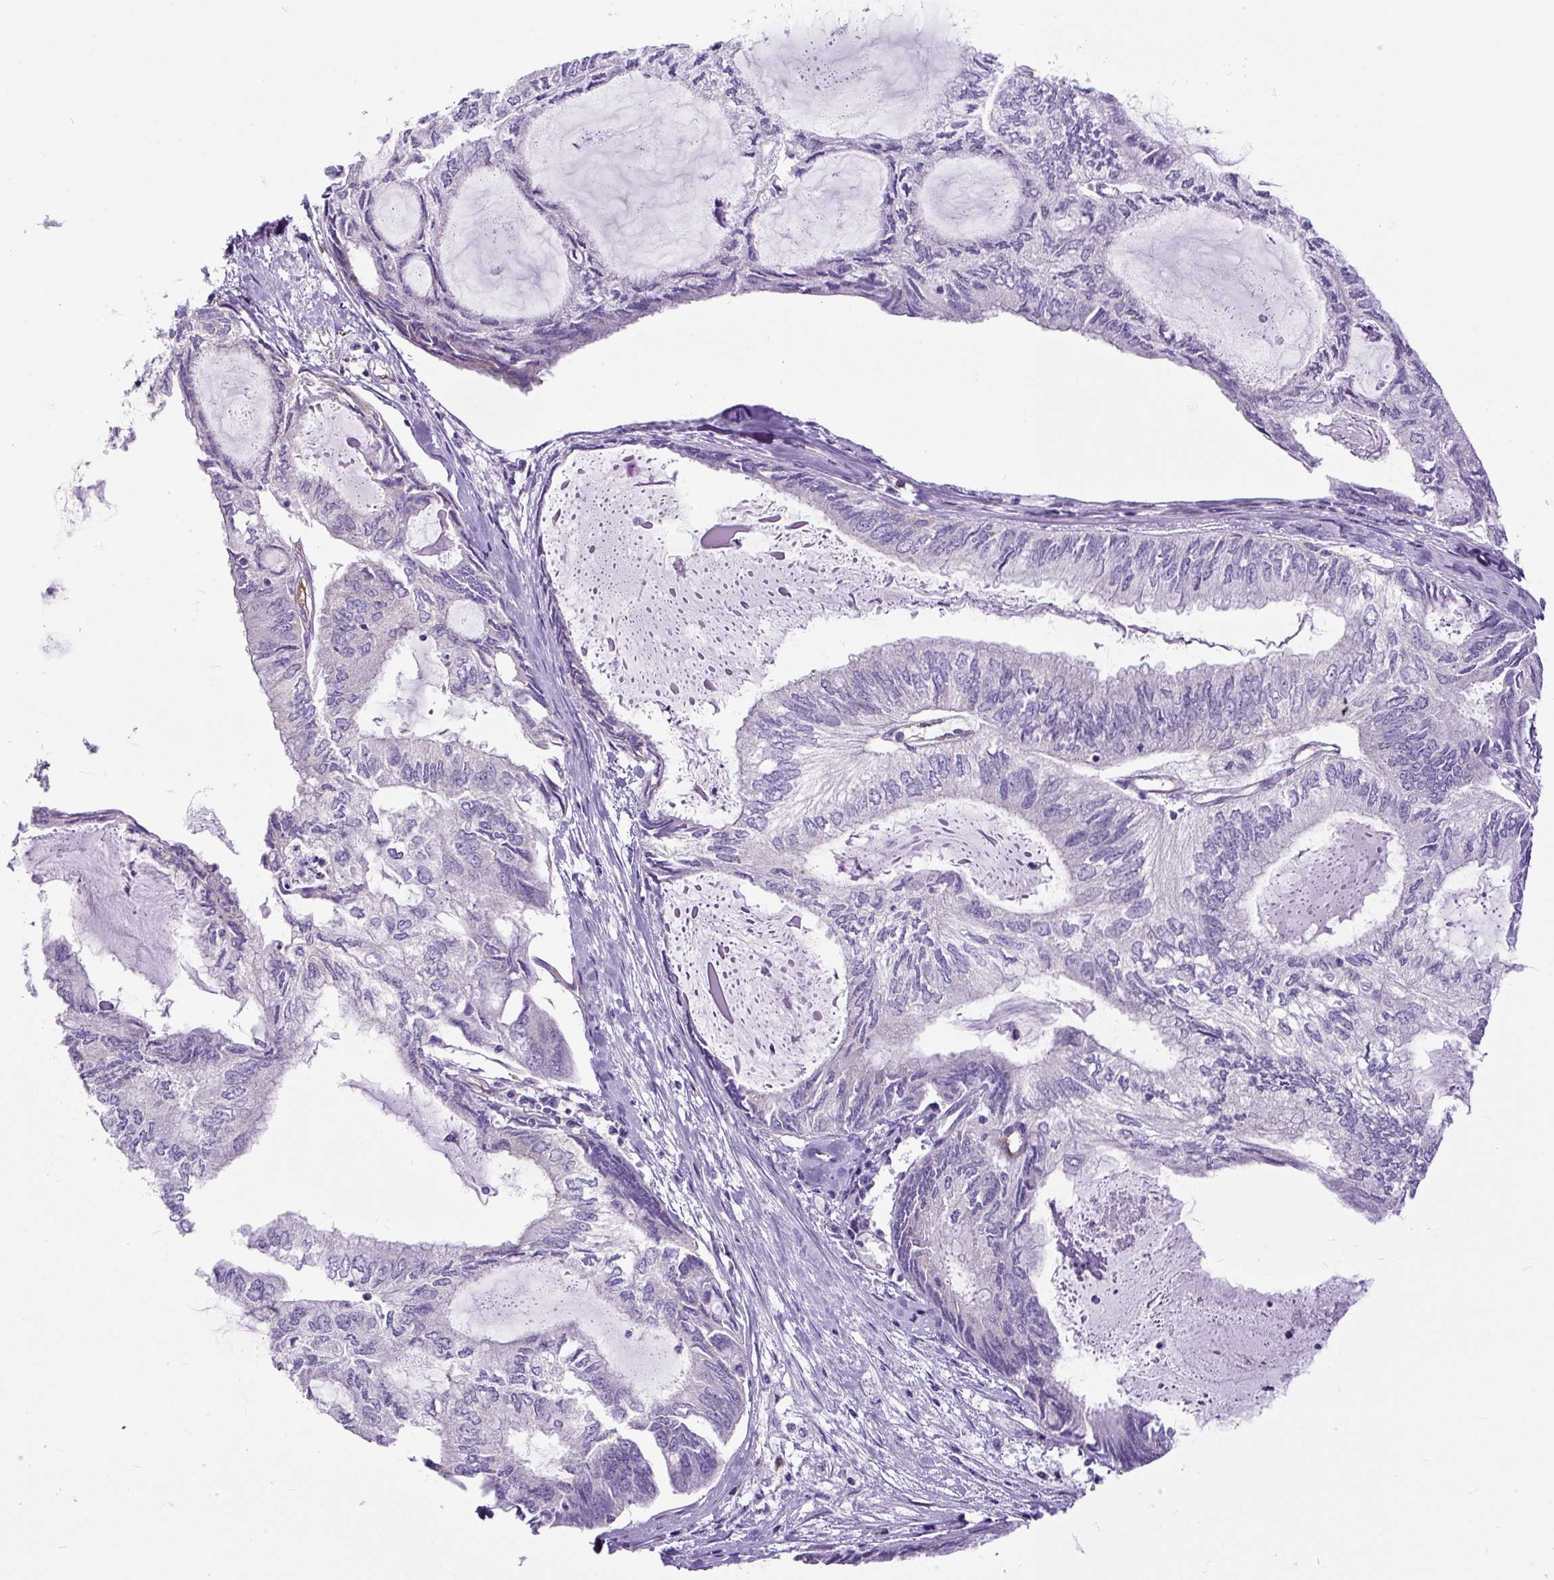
{"staining": {"intensity": "negative", "quantity": "none", "location": "none"}, "tissue": "endometrial cancer", "cell_type": "Tumor cells", "image_type": "cancer", "snomed": [{"axis": "morphology", "description": "Adenocarcinoma, NOS"}, {"axis": "topography", "description": "Endometrium"}], "caption": "High magnification brightfield microscopy of endometrial cancer stained with DAB (3,3'-diaminobenzidine) (brown) and counterstained with hematoxylin (blue): tumor cells show no significant expression.", "gene": "MAP1S", "patient": {"sex": "female", "age": 80}}